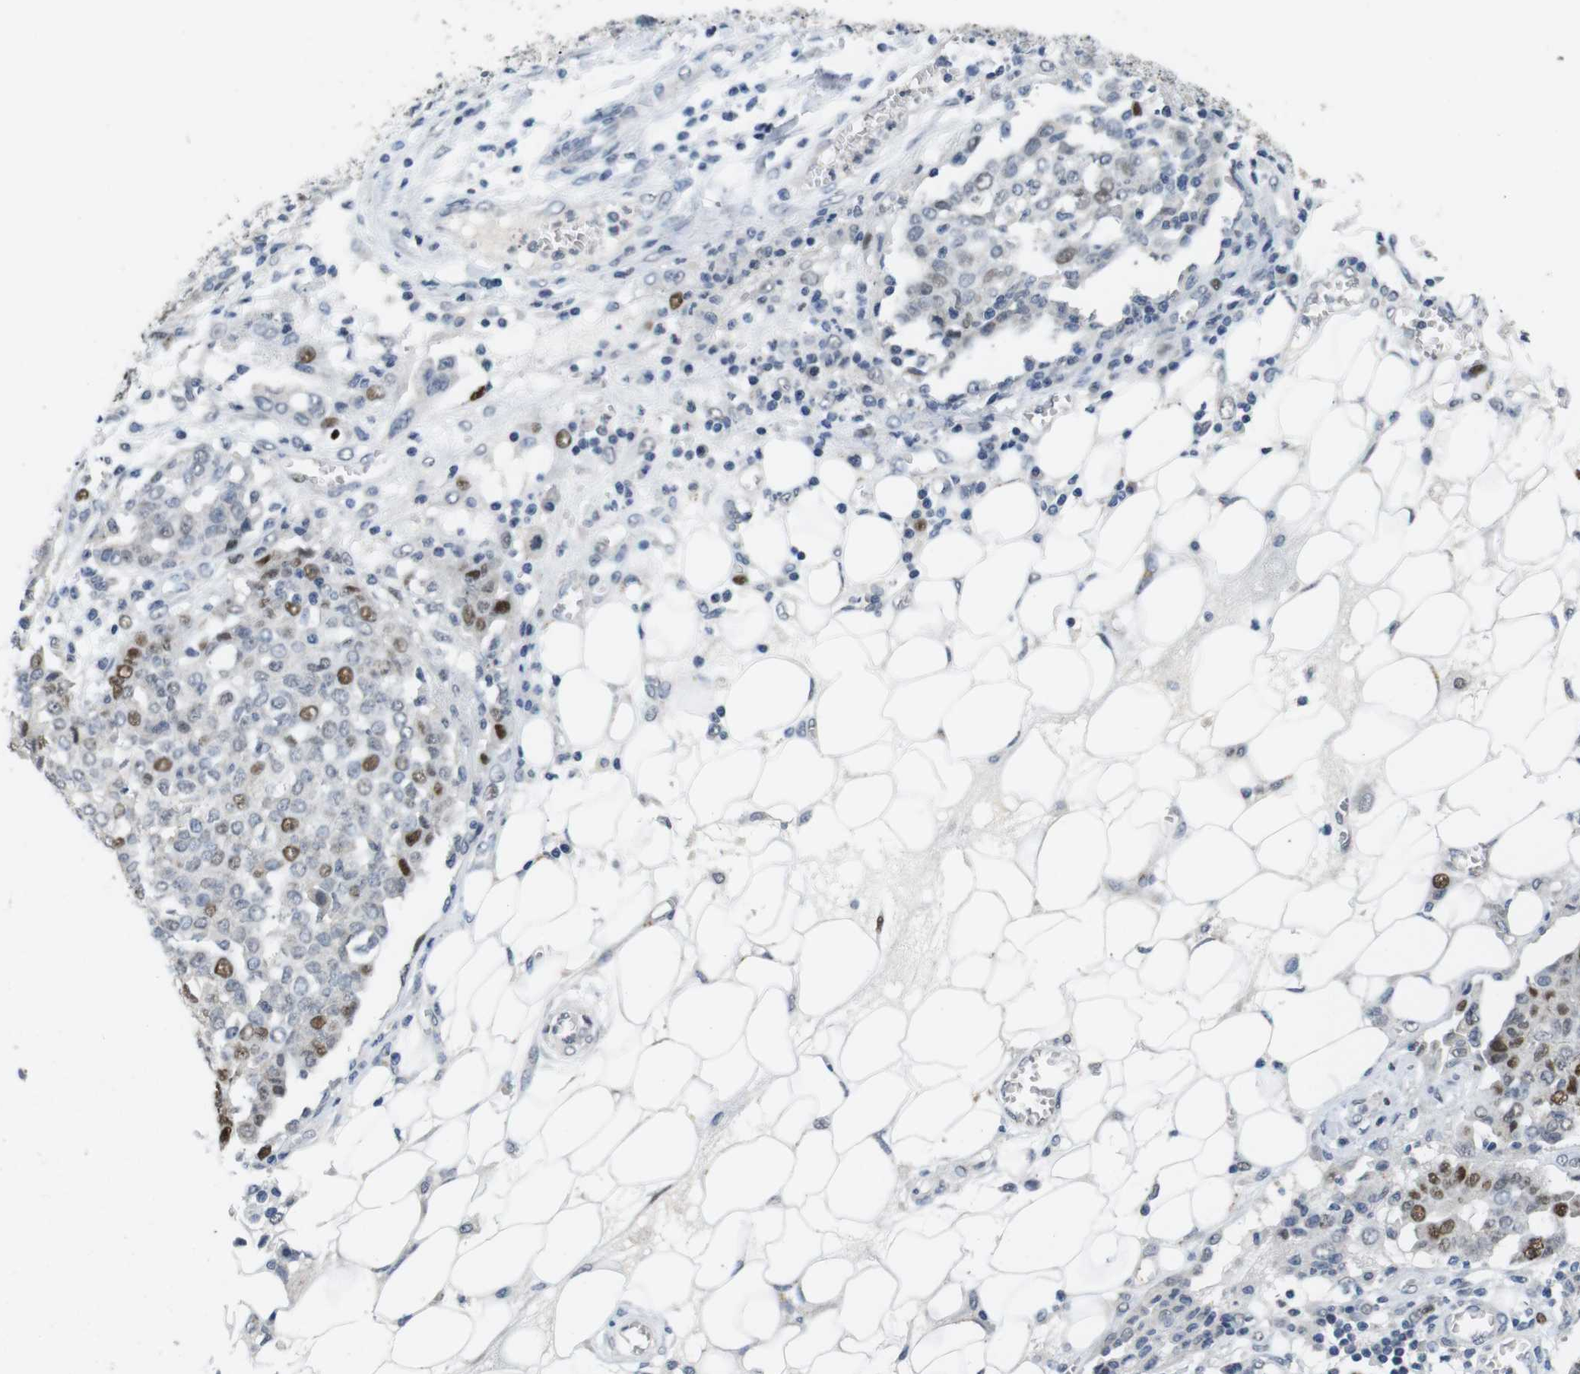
{"staining": {"intensity": "strong", "quantity": "25%-75%", "location": "nuclear"}, "tissue": "ovarian cancer", "cell_type": "Tumor cells", "image_type": "cancer", "snomed": [{"axis": "morphology", "description": "Cystadenocarcinoma, serous, NOS"}, {"axis": "topography", "description": "Soft tissue"}, {"axis": "topography", "description": "Ovary"}], "caption": "The immunohistochemical stain highlights strong nuclear staining in tumor cells of ovarian serous cystadenocarcinoma tissue. The staining was performed using DAB (3,3'-diaminobenzidine) to visualize the protein expression in brown, while the nuclei were stained in blue with hematoxylin (Magnification: 20x).", "gene": "SKP2", "patient": {"sex": "female", "age": 57}}